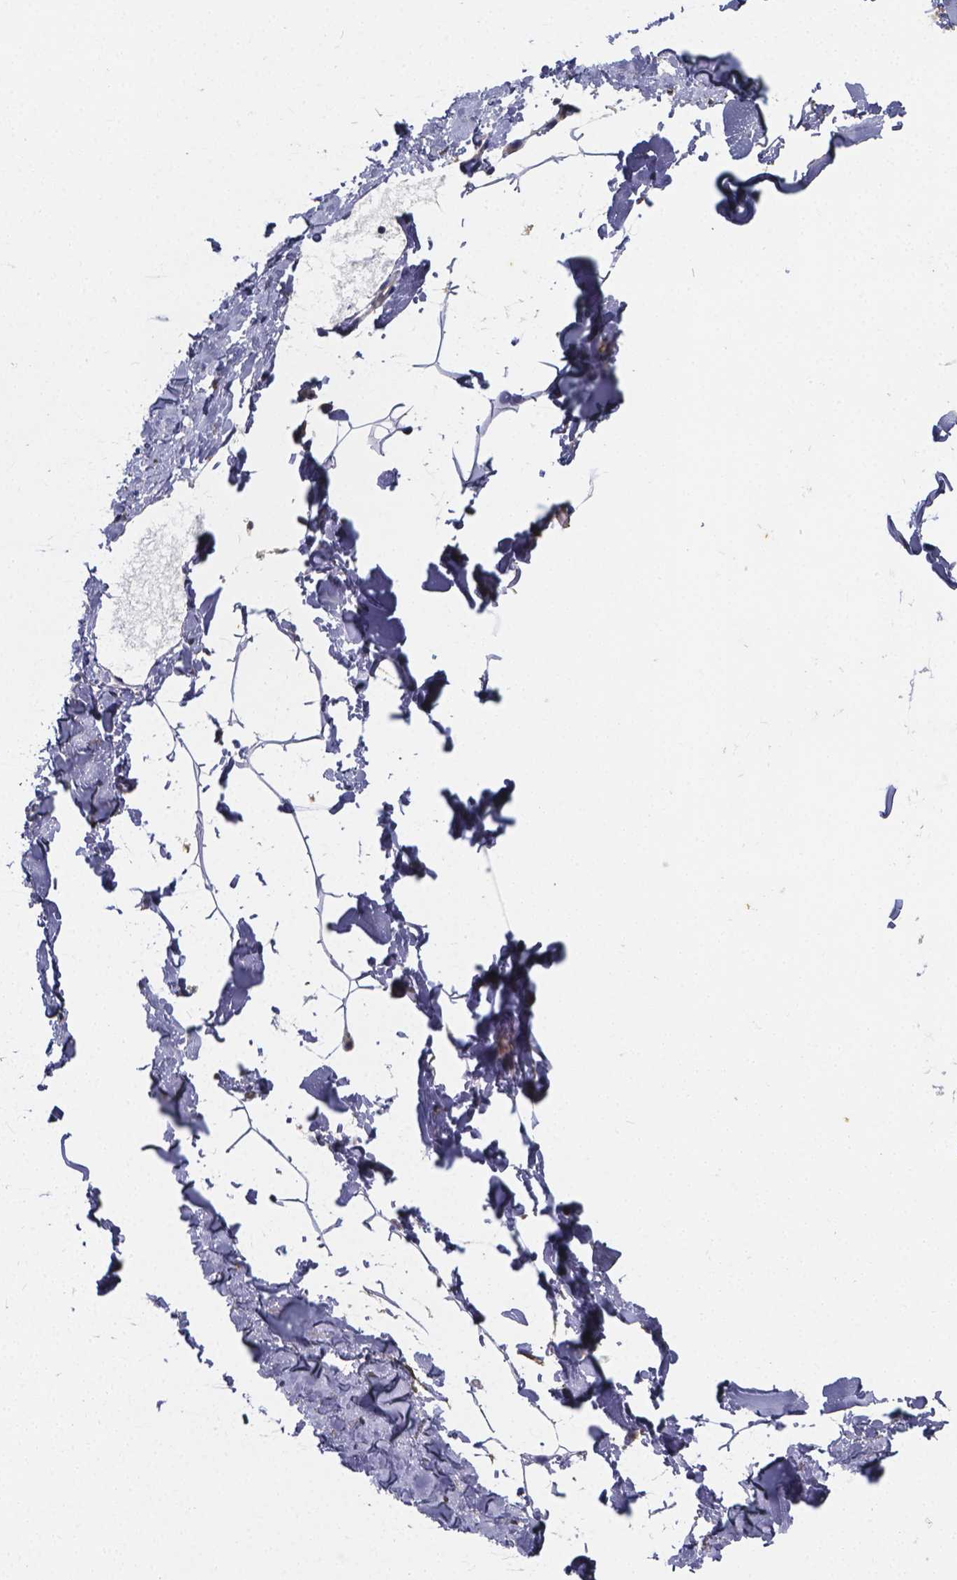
{"staining": {"intensity": "negative", "quantity": "none", "location": "none"}, "tissue": "breast", "cell_type": "Adipocytes", "image_type": "normal", "snomed": [{"axis": "morphology", "description": "Normal tissue, NOS"}, {"axis": "topography", "description": "Breast"}], "caption": "Immunohistochemical staining of normal human breast reveals no significant expression in adipocytes.", "gene": "RERG", "patient": {"sex": "female", "age": 32}}